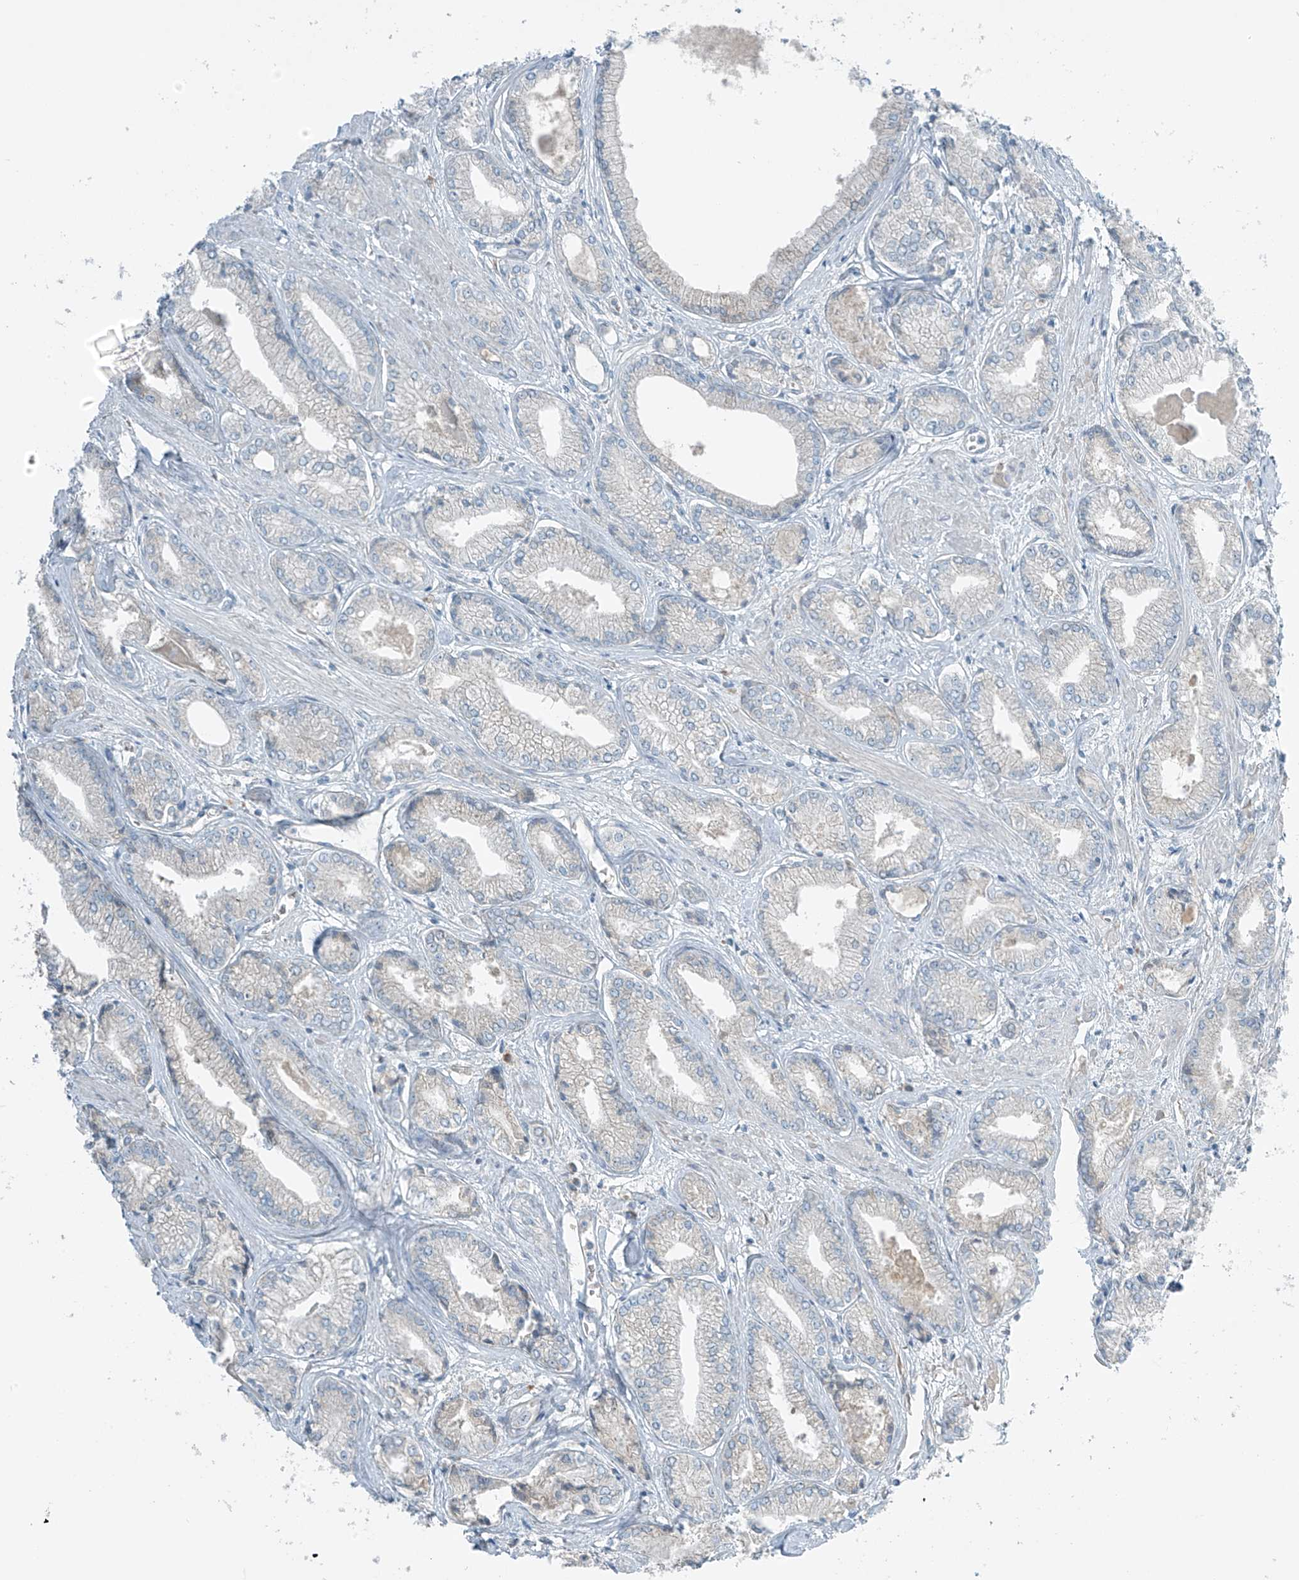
{"staining": {"intensity": "negative", "quantity": "none", "location": "none"}, "tissue": "prostate cancer", "cell_type": "Tumor cells", "image_type": "cancer", "snomed": [{"axis": "morphology", "description": "Adenocarcinoma, Low grade"}, {"axis": "topography", "description": "Prostate"}], "caption": "The histopathology image exhibits no significant expression in tumor cells of prostate cancer.", "gene": "FAM131C", "patient": {"sex": "male", "age": 60}}